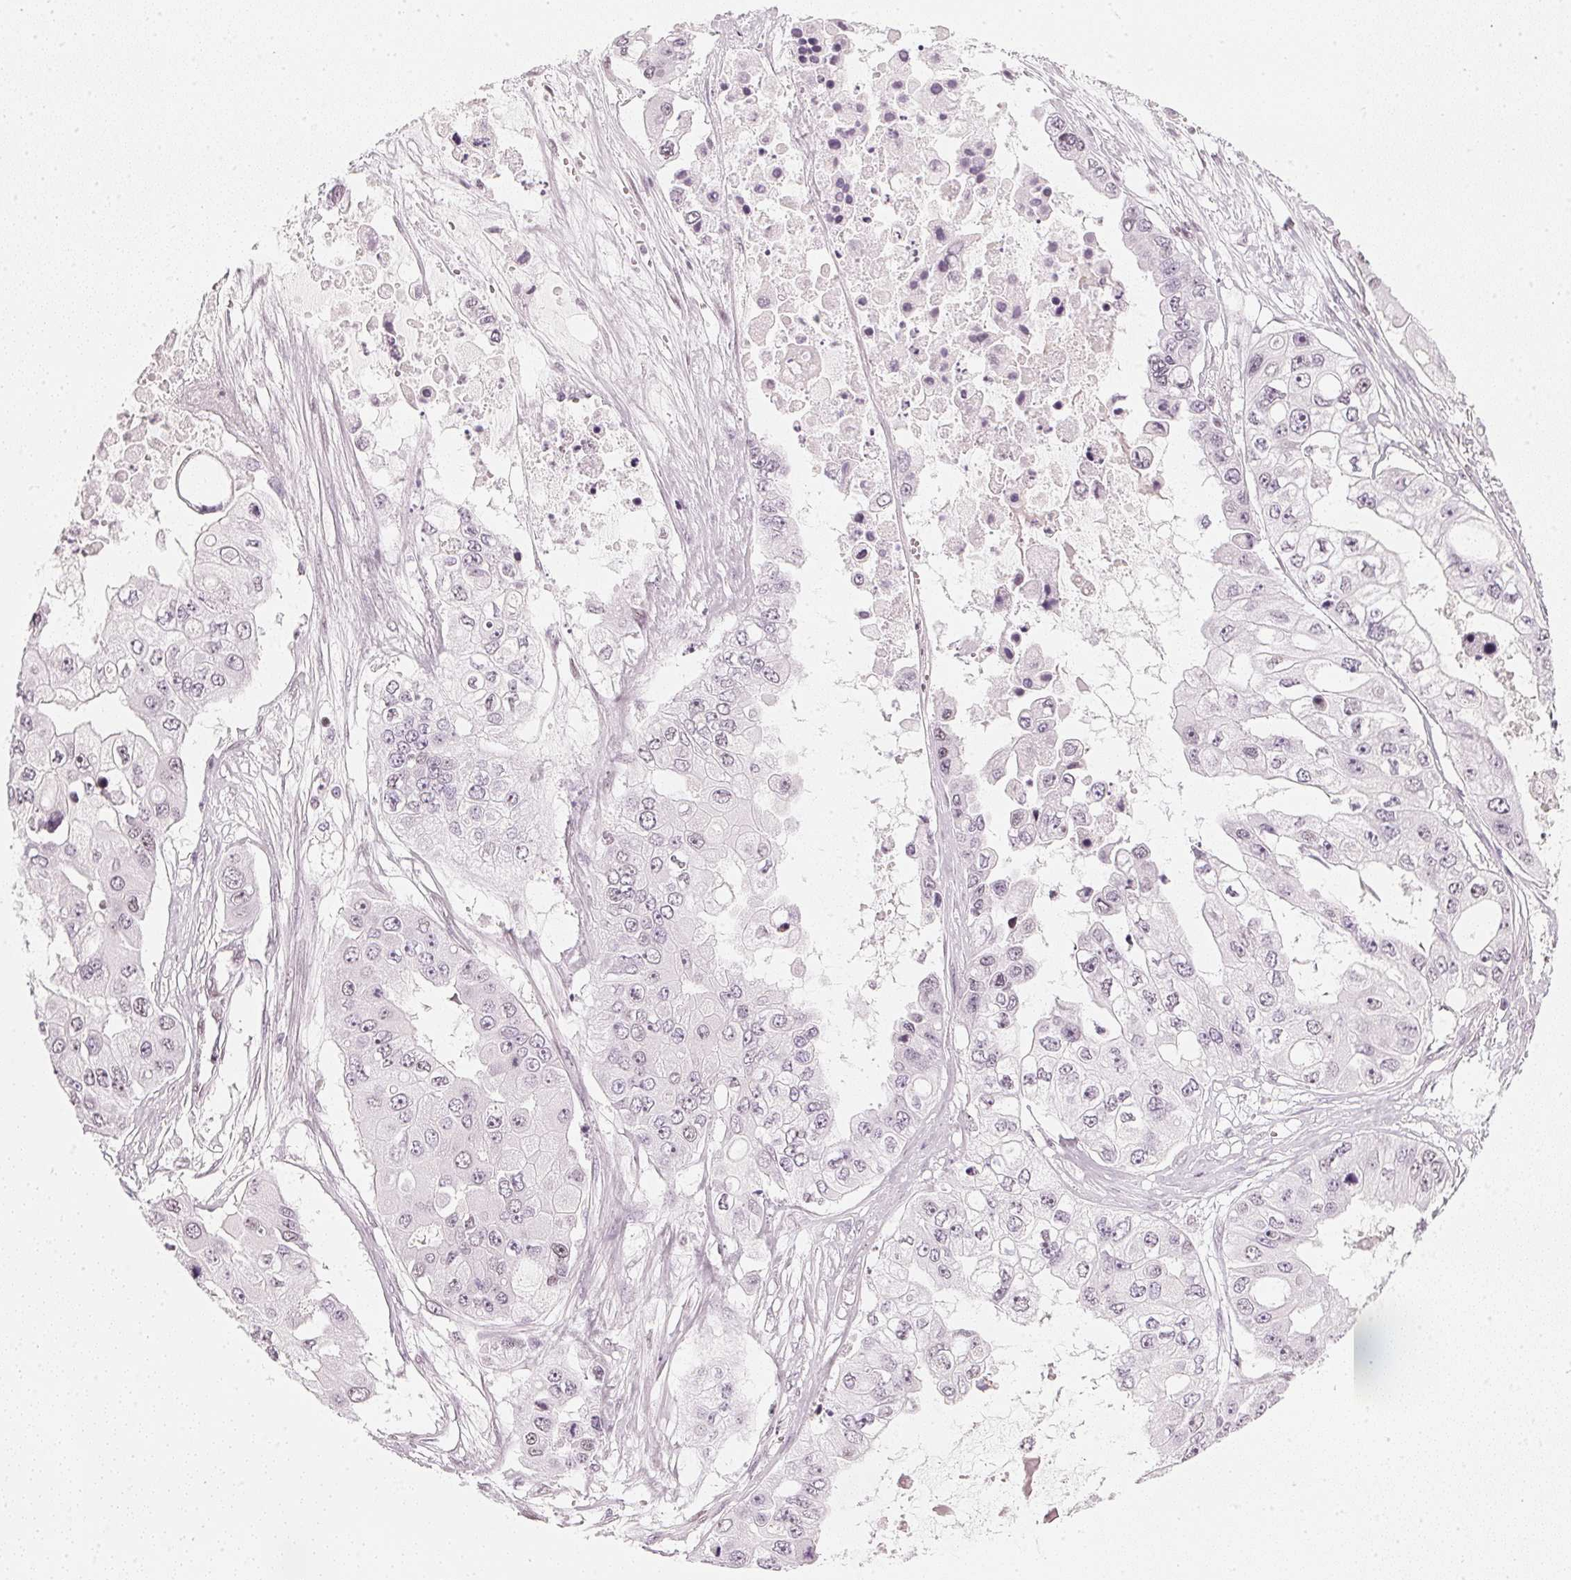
{"staining": {"intensity": "weak", "quantity": "<25%", "location": "nuclear"}, "tissue": "ovarian cancer", "cell_type": "Tumor cells", "image_type": "cancer", "snomed": [{"axis": "morphology", "description": "Cystadenocarcinoma, serous, NOS"}, {"axis": "topography", "description": "Ovary"}], "caption": "Tumor cells show no significant expression in serous cystadenocarcinoma (ovarian).", "gene": "DNAJC6", "patient": {"sex": "female", "age": 56}}